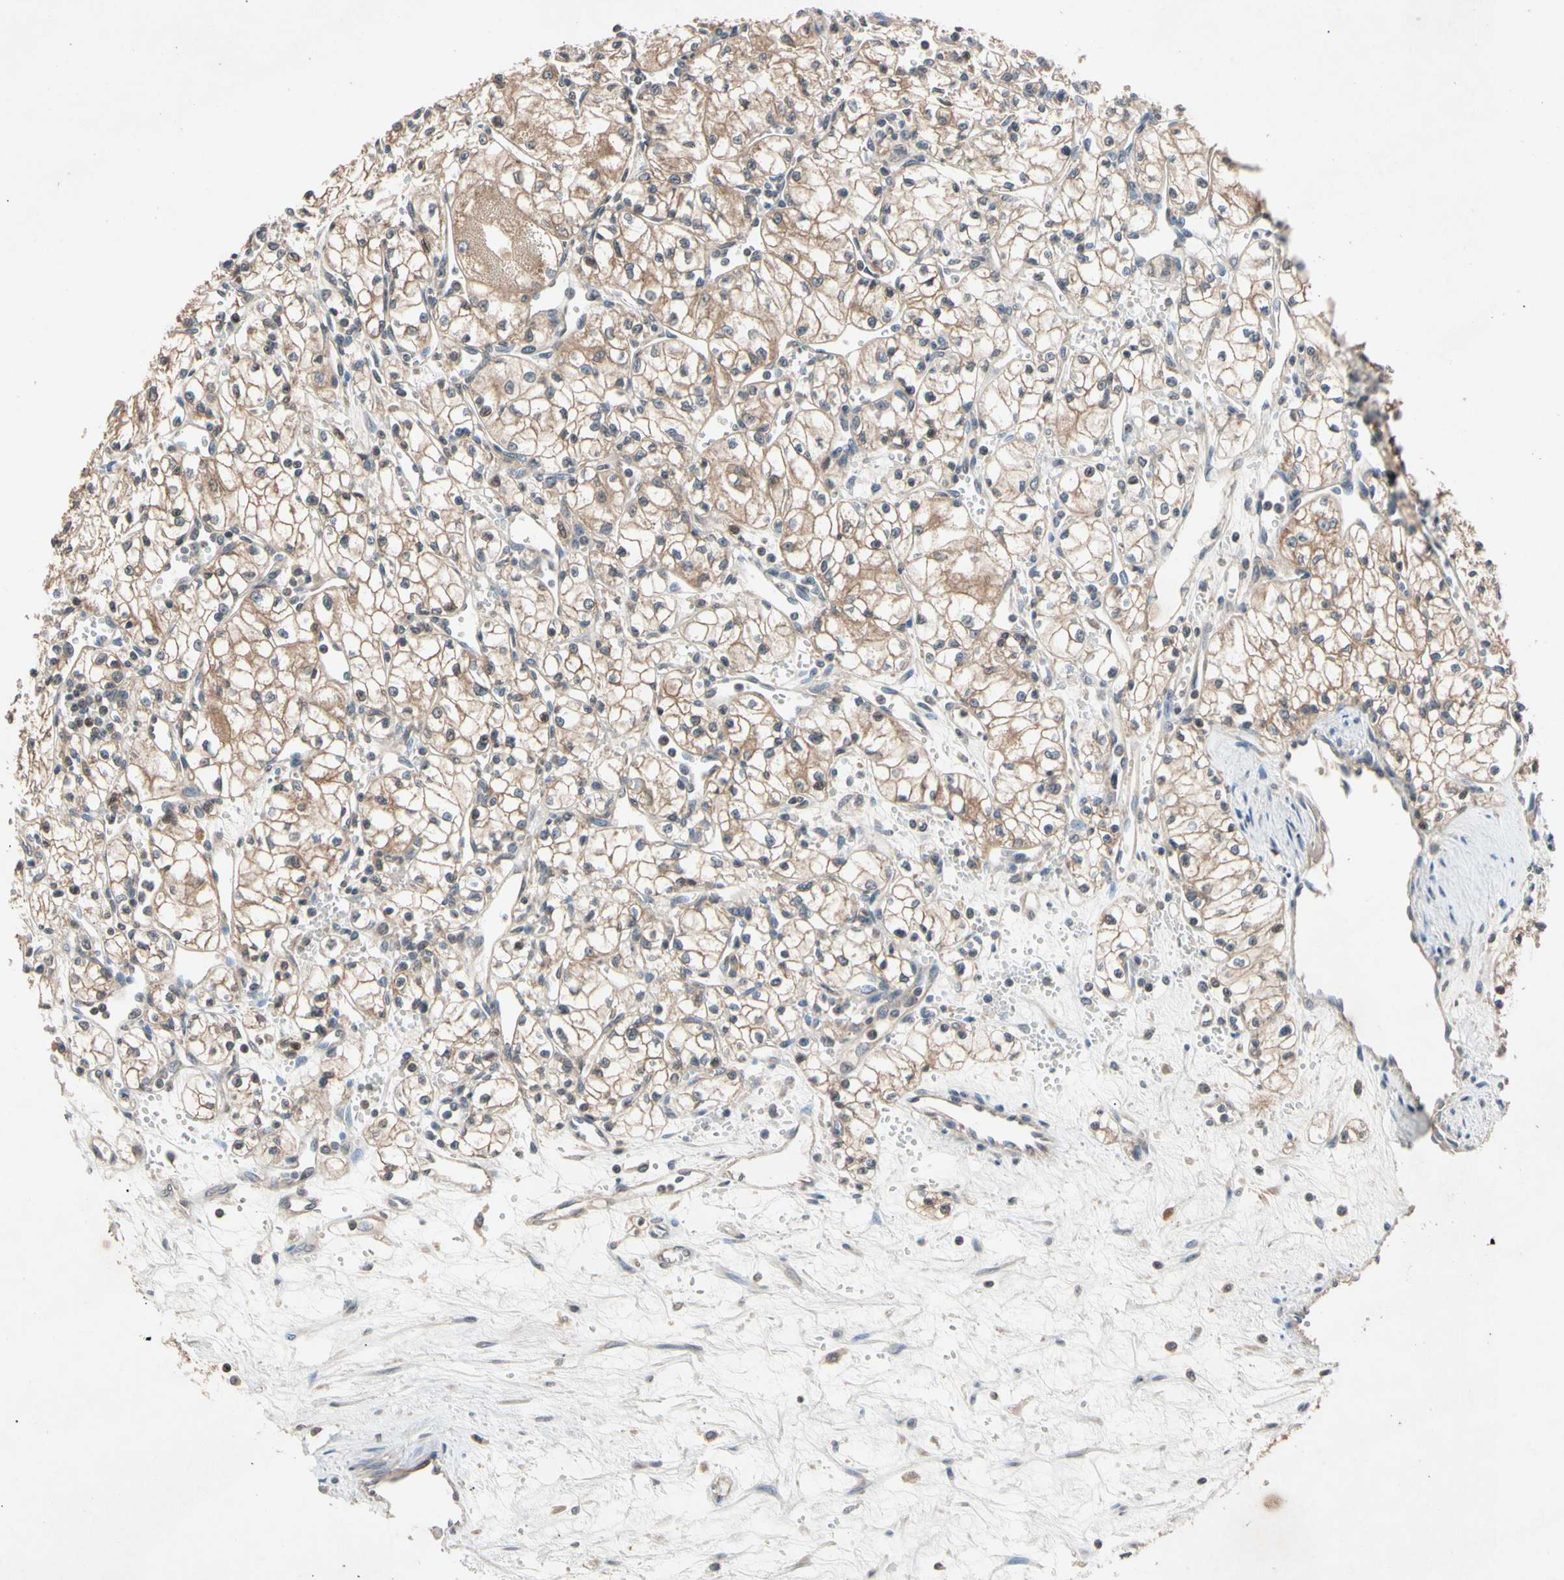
{"staining": {"intensity": "moderate", "quantity": ">75%", "location": "cytoplasmic/membranous"}, "tissue": "renal cancer", "cell_type": "Tumor cells", "image_type": "cancer", "snomed": [{"axis": "morphology", "description": "Normal tissue, NOS"}, {"axis": "morphology", "description": "Adenocarcinoma, NOS"}, {"axis": "topography", "description": "Kidney"}], "caption": "This is a histology image of immunohistochemistry staining of renal cancer, which shows moderate staining in the cytoplasmic/membranous of tumor cells.", "gene": "PRDX4", "patient": {"sex": "male", "age": 59}}